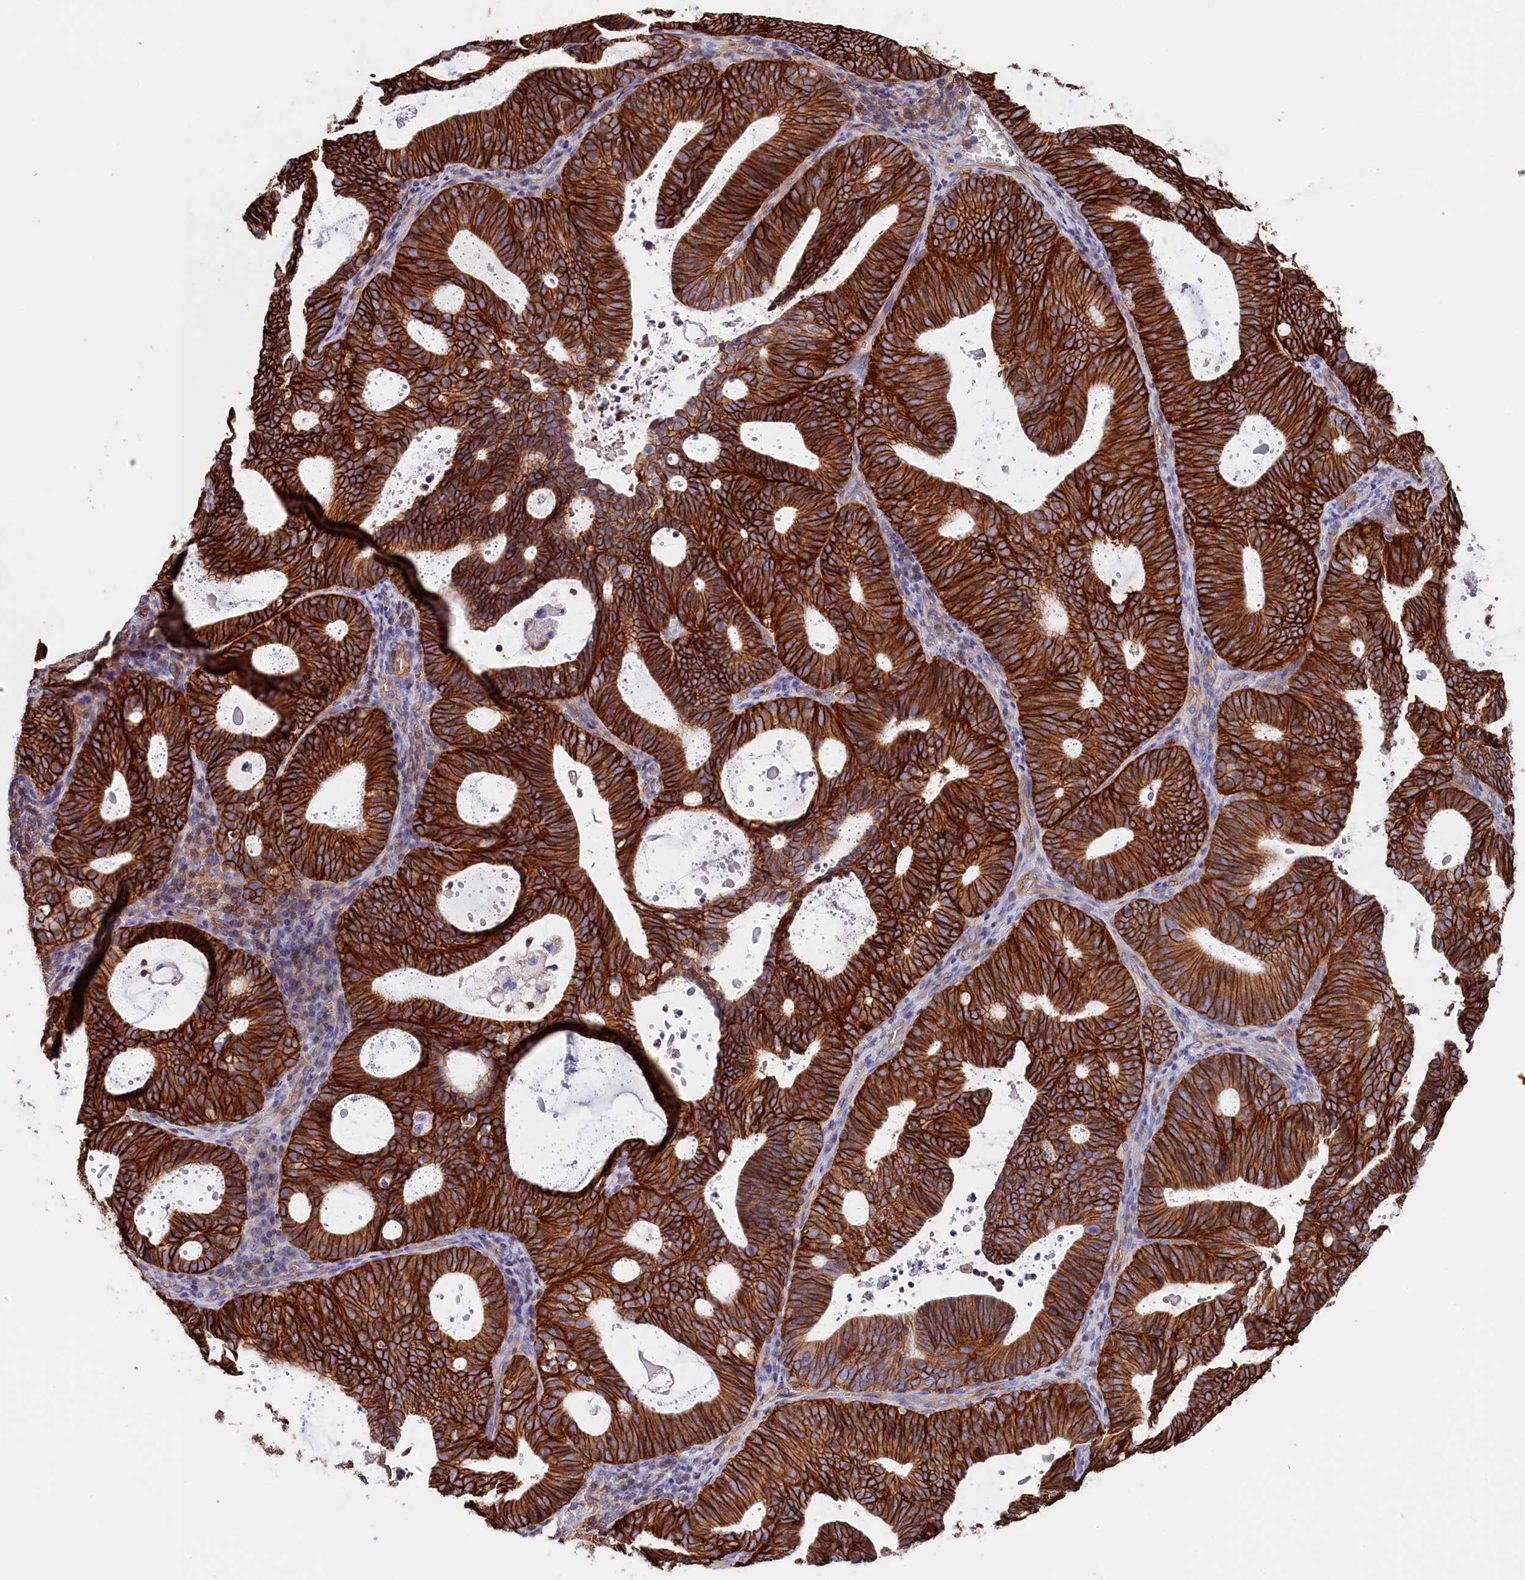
{"staining": {"intensity": "strong", "quantity": ">75%", "location": "cytoplasmic/membranous"}, "tissue": "endometrial cancer", "cell_type": "Tumor cells", "image_type": "cancer", "snomed": [{"axis": "morphology", "description": "Adenocarcinoma, NOS"}, {"axis": "topography", "description": "Uterus"}], "caption": "Immunohistochemistry (IHC) photomicrograph of adenocarcinoma (endometrial) stained for a protein (brown), which exhibits high levels of strong cytoplasmic/membranous staining in approximately >75% of tumor cells.", "gene": "ATP2B4", "patient": {"sex": "female", "age": 83}}